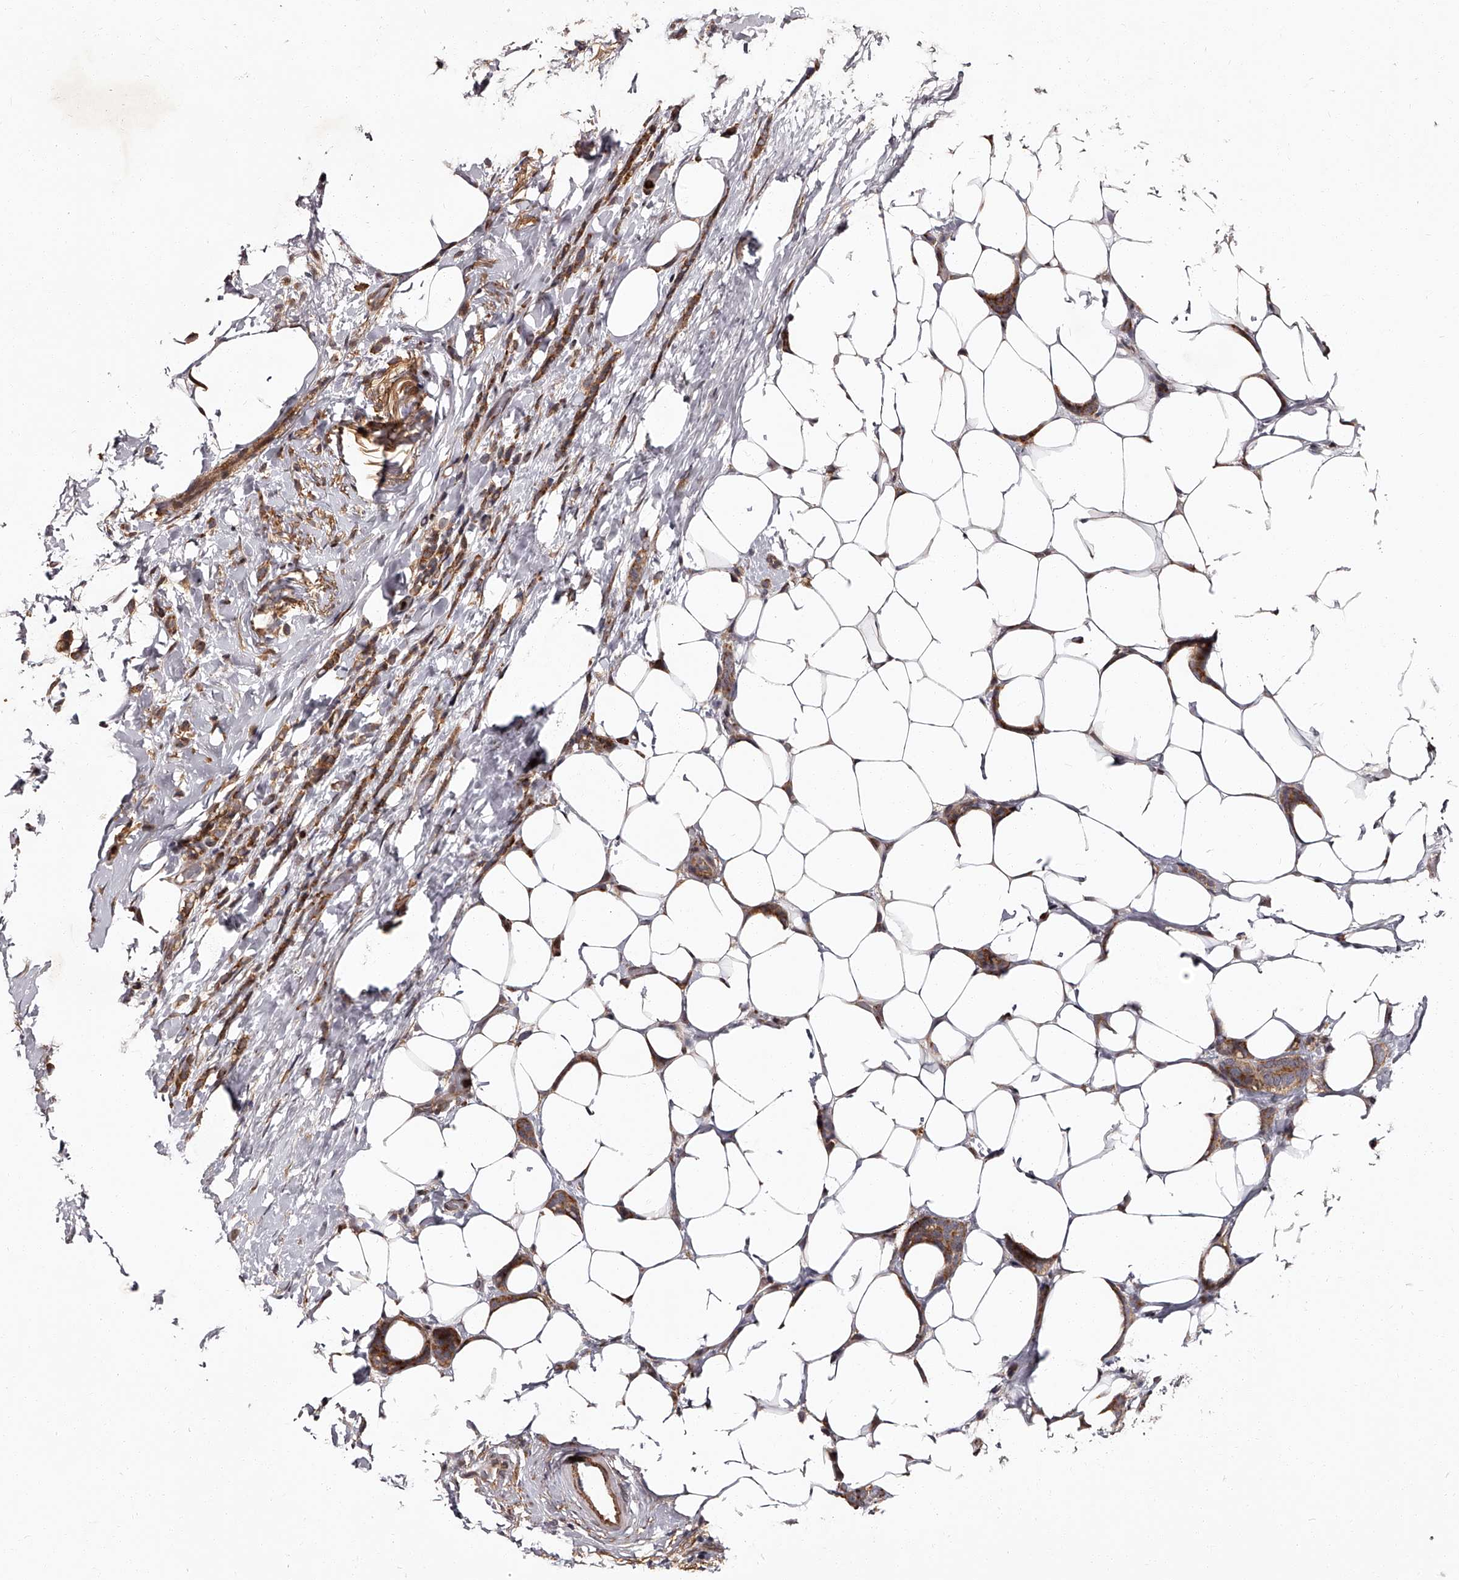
{"staining": {"intensity": "moderate", "quantity": "25%-75%", "location": "cytoplasmic/membranous"}, "tissue": "breast cancer", "cell_type": "Tumor cells", "image_type": "cancer", "snomed": [{"axis": "morphology", "description": "Lobular carcinoma"}, {"axis": "topography", "description": "Breast"}], "caption": "Breast cancer (lobular carcinoma) stained with a brown dye shows moderate cytoplasmic/membranous positive staining in about 25%-75% of tumor cells.", "gene": "RSC1A1", "patient": {"sex": "female", "age": 50}}